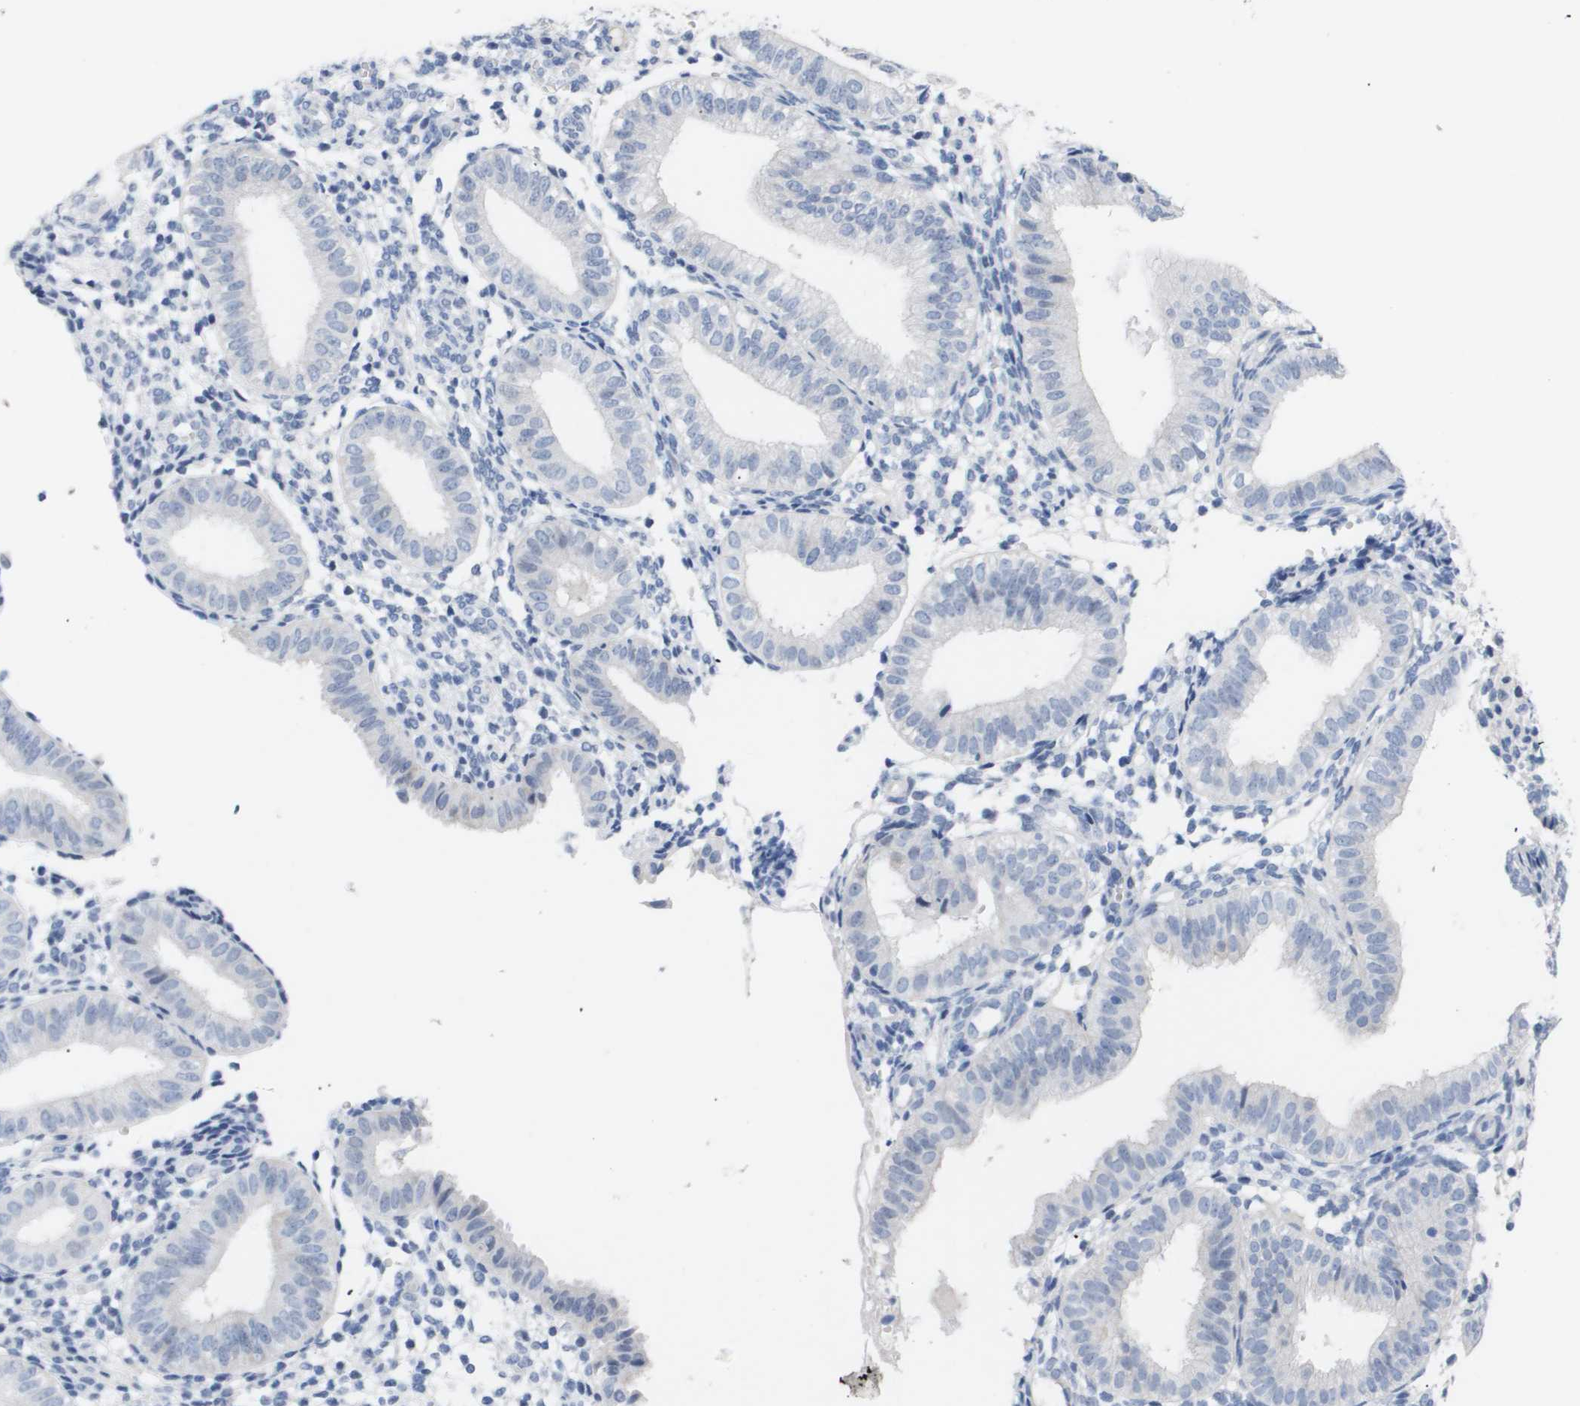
{"staining": {"intensity": "negative", "quantity": "none", "location": "none"}, "tissue": "endometrium", "cell_type": "Cells in endometrial stroma", "image_type": "normal", "snomed": [{"axis": "morphology", "description": "Normal tissue, NOS"}, {"axis": "topography", "description": "Endometrium"}], "caption": "This is a histopathology image of IHC staining of benign endometrium, which shows no expression in cells in endometrial stroma.", "gene": "CAV3", "patient": {"sex": "female", "age": 39}}